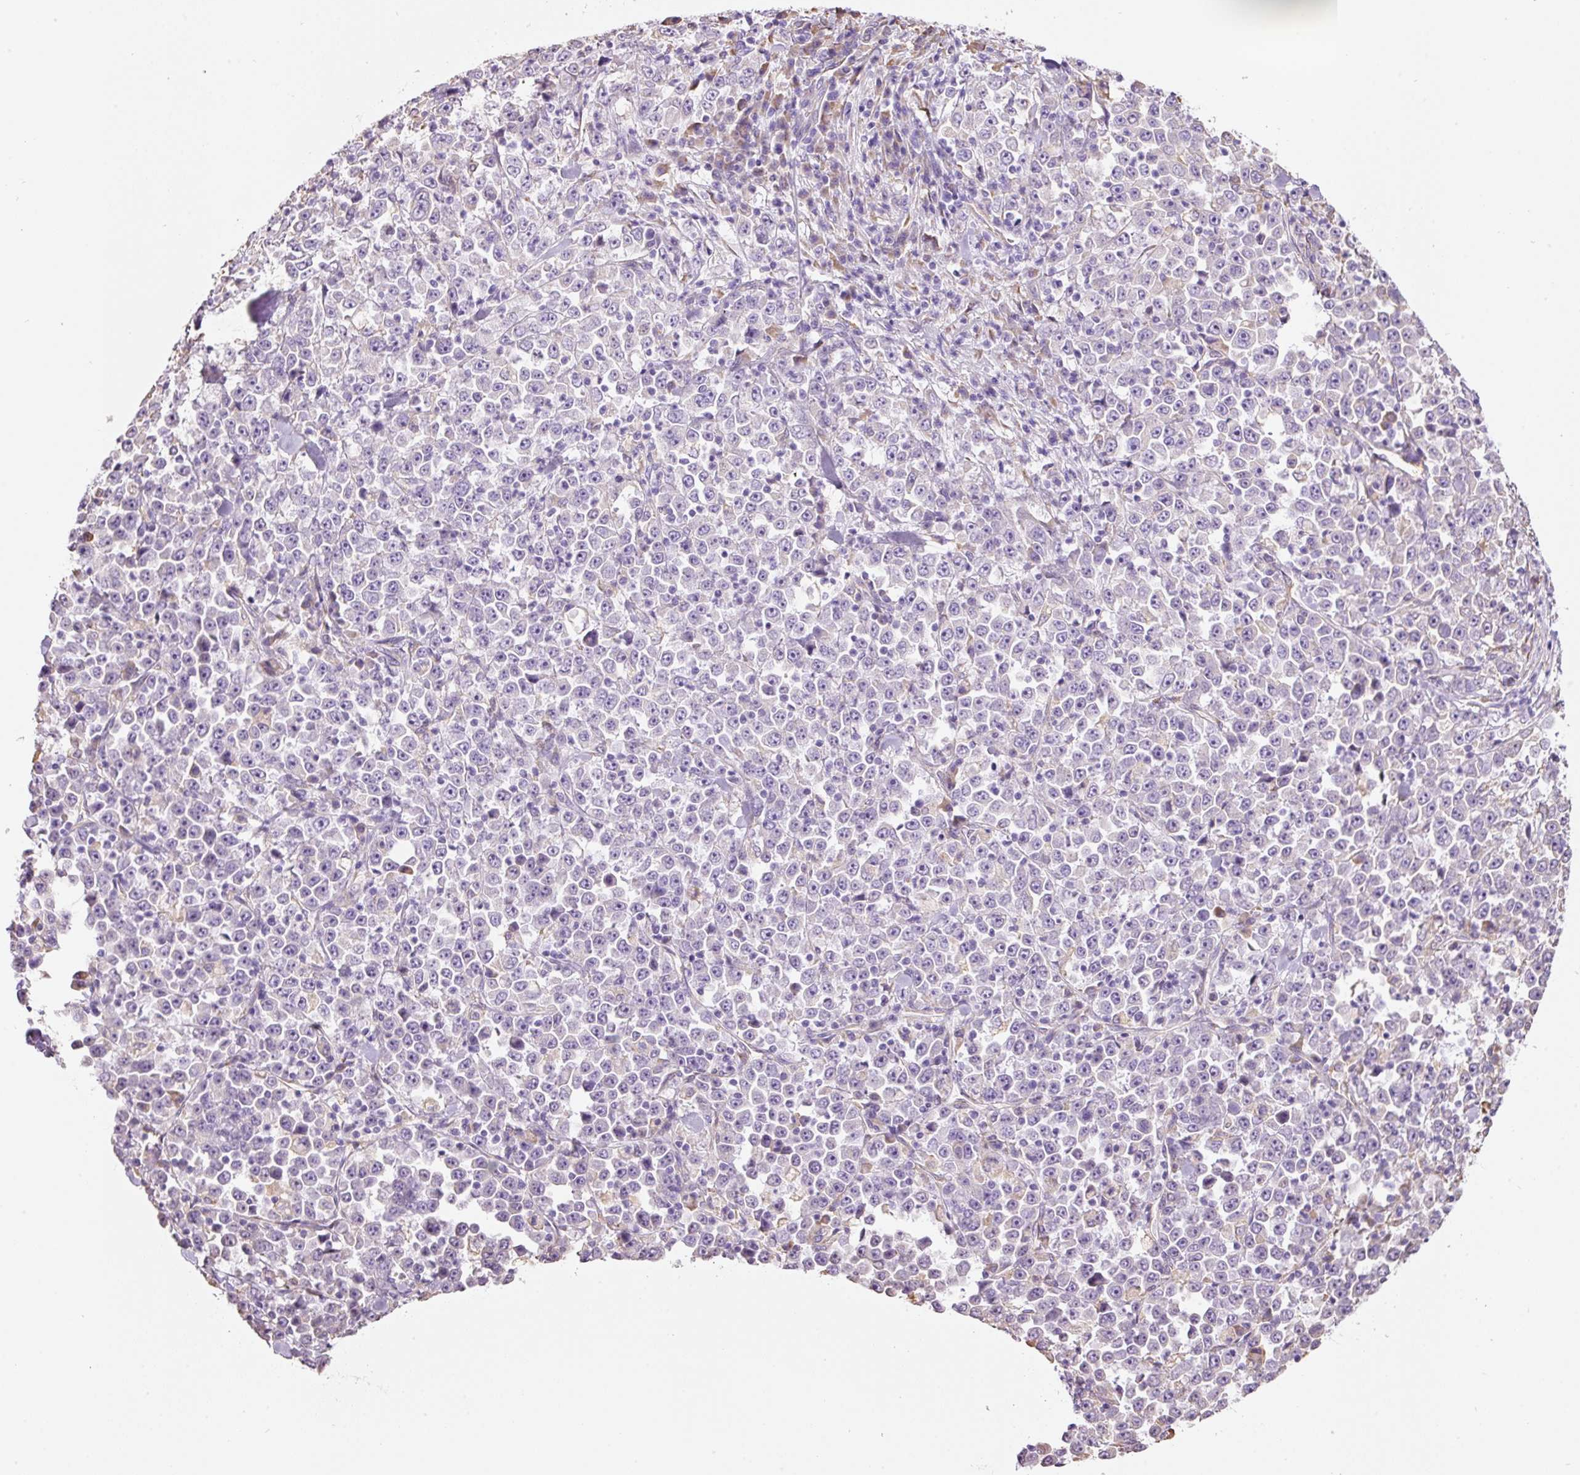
{"staining": {"intensity": "negative", "quantity": "none", "location": "none"}, "tissue": "stomach cancer", "cell_type": "Tumor cells", "image_type": "cancer", "snomed": [{"axis": "morphology", "description": "Normal tissue, NOS"}, {"axis": "morphology", "description": "Adenocarcinoma, NOS"}, {"axis": "topography", "description": "Stomach, upper"}, {"axis": "topography", "description": "Stomach"}], "caption": "IHC photomicrograph of neoplastic tissue: adenocarcinoma (stomach) stained with DAB demonstrates no significant protein positivity in tumor cells.", "gene": "GCG", "patient": {"sex": "male", "age": 59}}